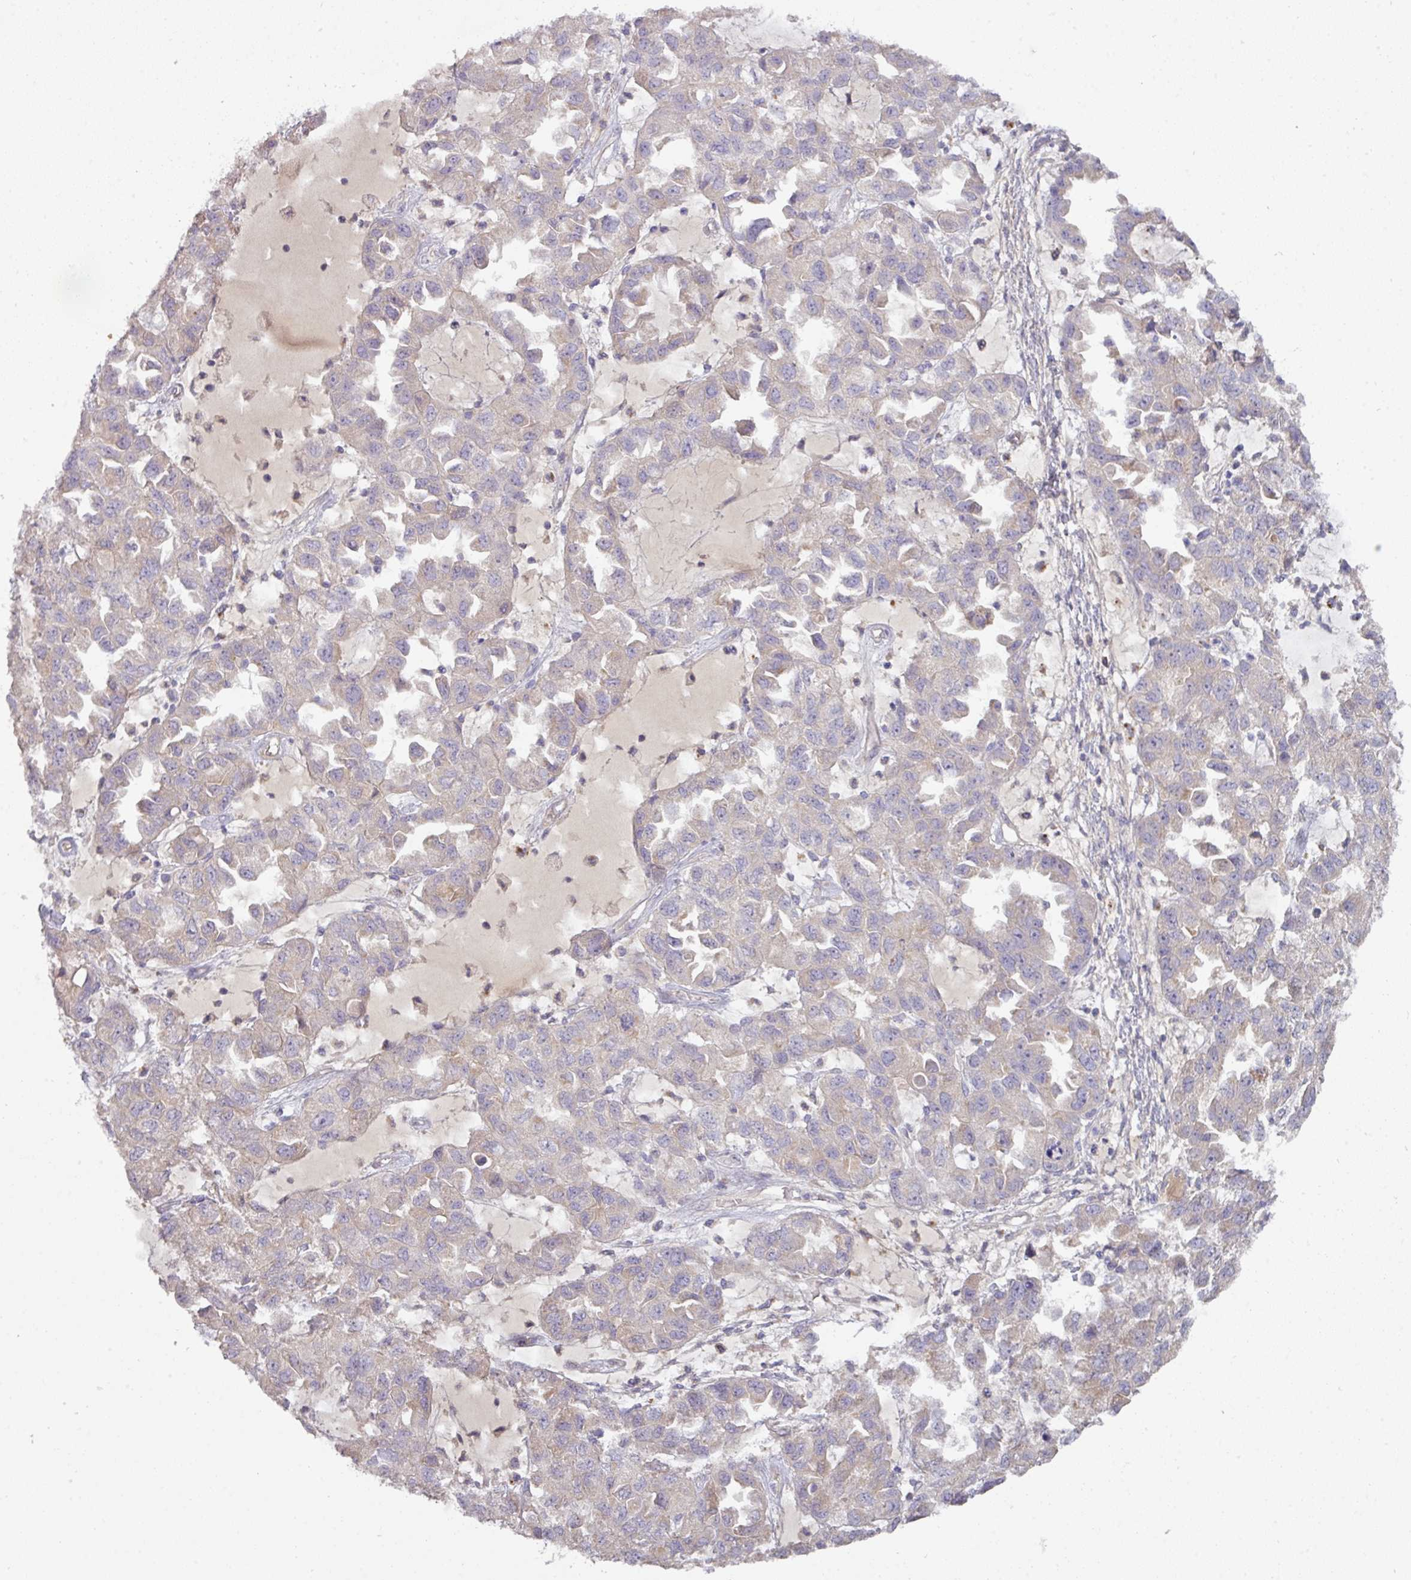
{"staining": {"intensity": "weak", "quantity": "<25%", "location": "cytoplasmic/membranous"}, "tissue": "ovarian cancer", "cell_type": "Tumor cells", "image_type": "cancer", "snomed": [{"axis": "morphology", "description": "Cystadenocarcinoma, serous, NOS"}, {"axis": "topography", "description": "Ovary"}], "caption": "The IHC image has no significant staining in tumor cells of ovarian cancer tissue.", "gene": "ZNF266", "patient": {"sex": "female", "age": 84}}